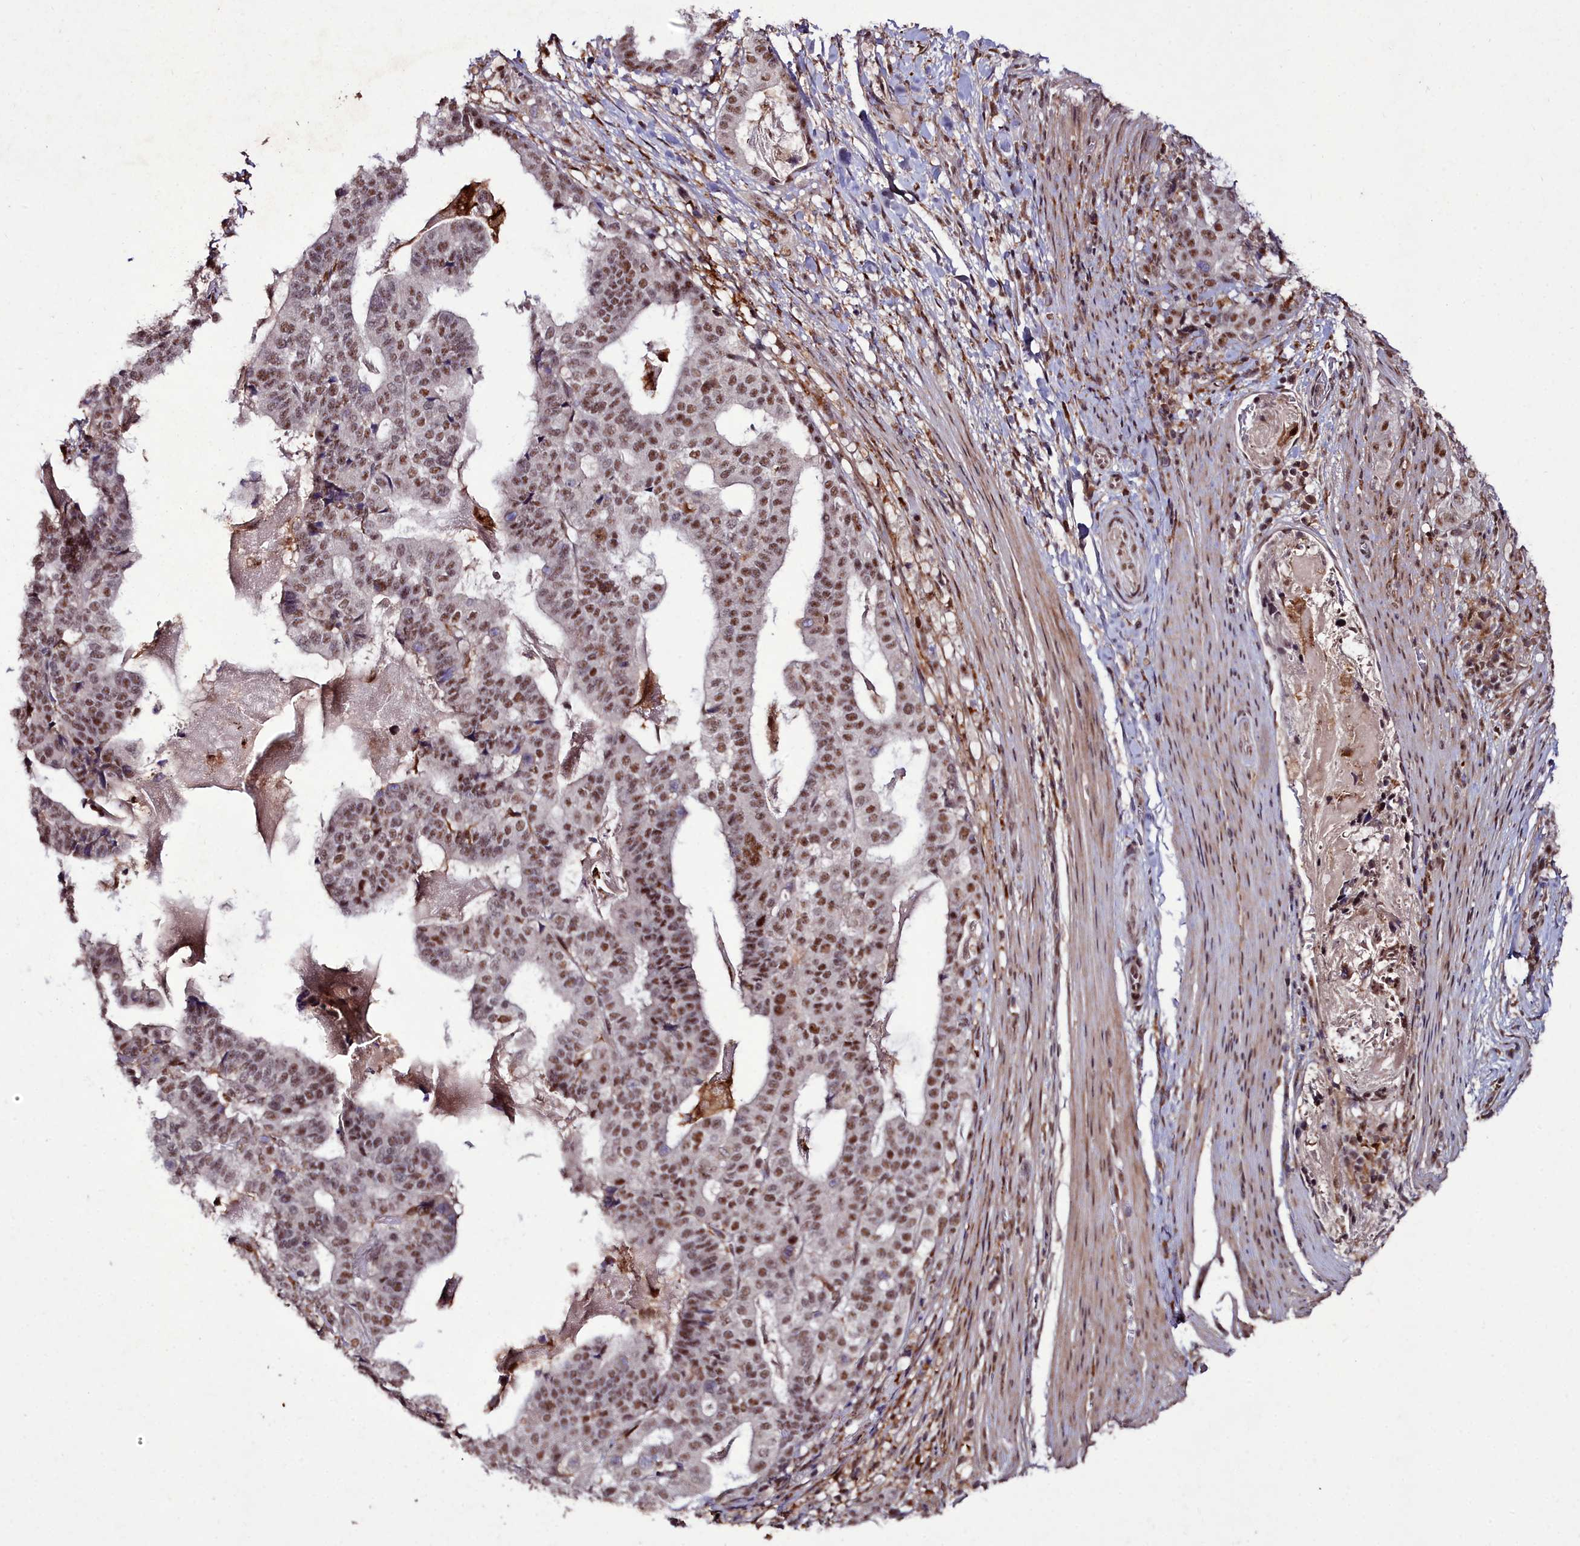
{"staining": {"intensity": "moderate", "quantity": ">75%", "location": "nuclear"}, "tissue": "stomach cancer", "cell_type": "Tumor cells", "image_type": "cancer", "snomed": [{"axis": "morphology", "description": "Adenocarcinoma, NOS"}, {"axis": "topography", "description": "Stomach"}], "caption": "This is a micrograph of IHC staining of stomach adenocarcinoma, which shows moderate staining in the nuclear of tumor cells.", "gene": "CXXC1", "patient": {"sex": "male", "age": 48}}